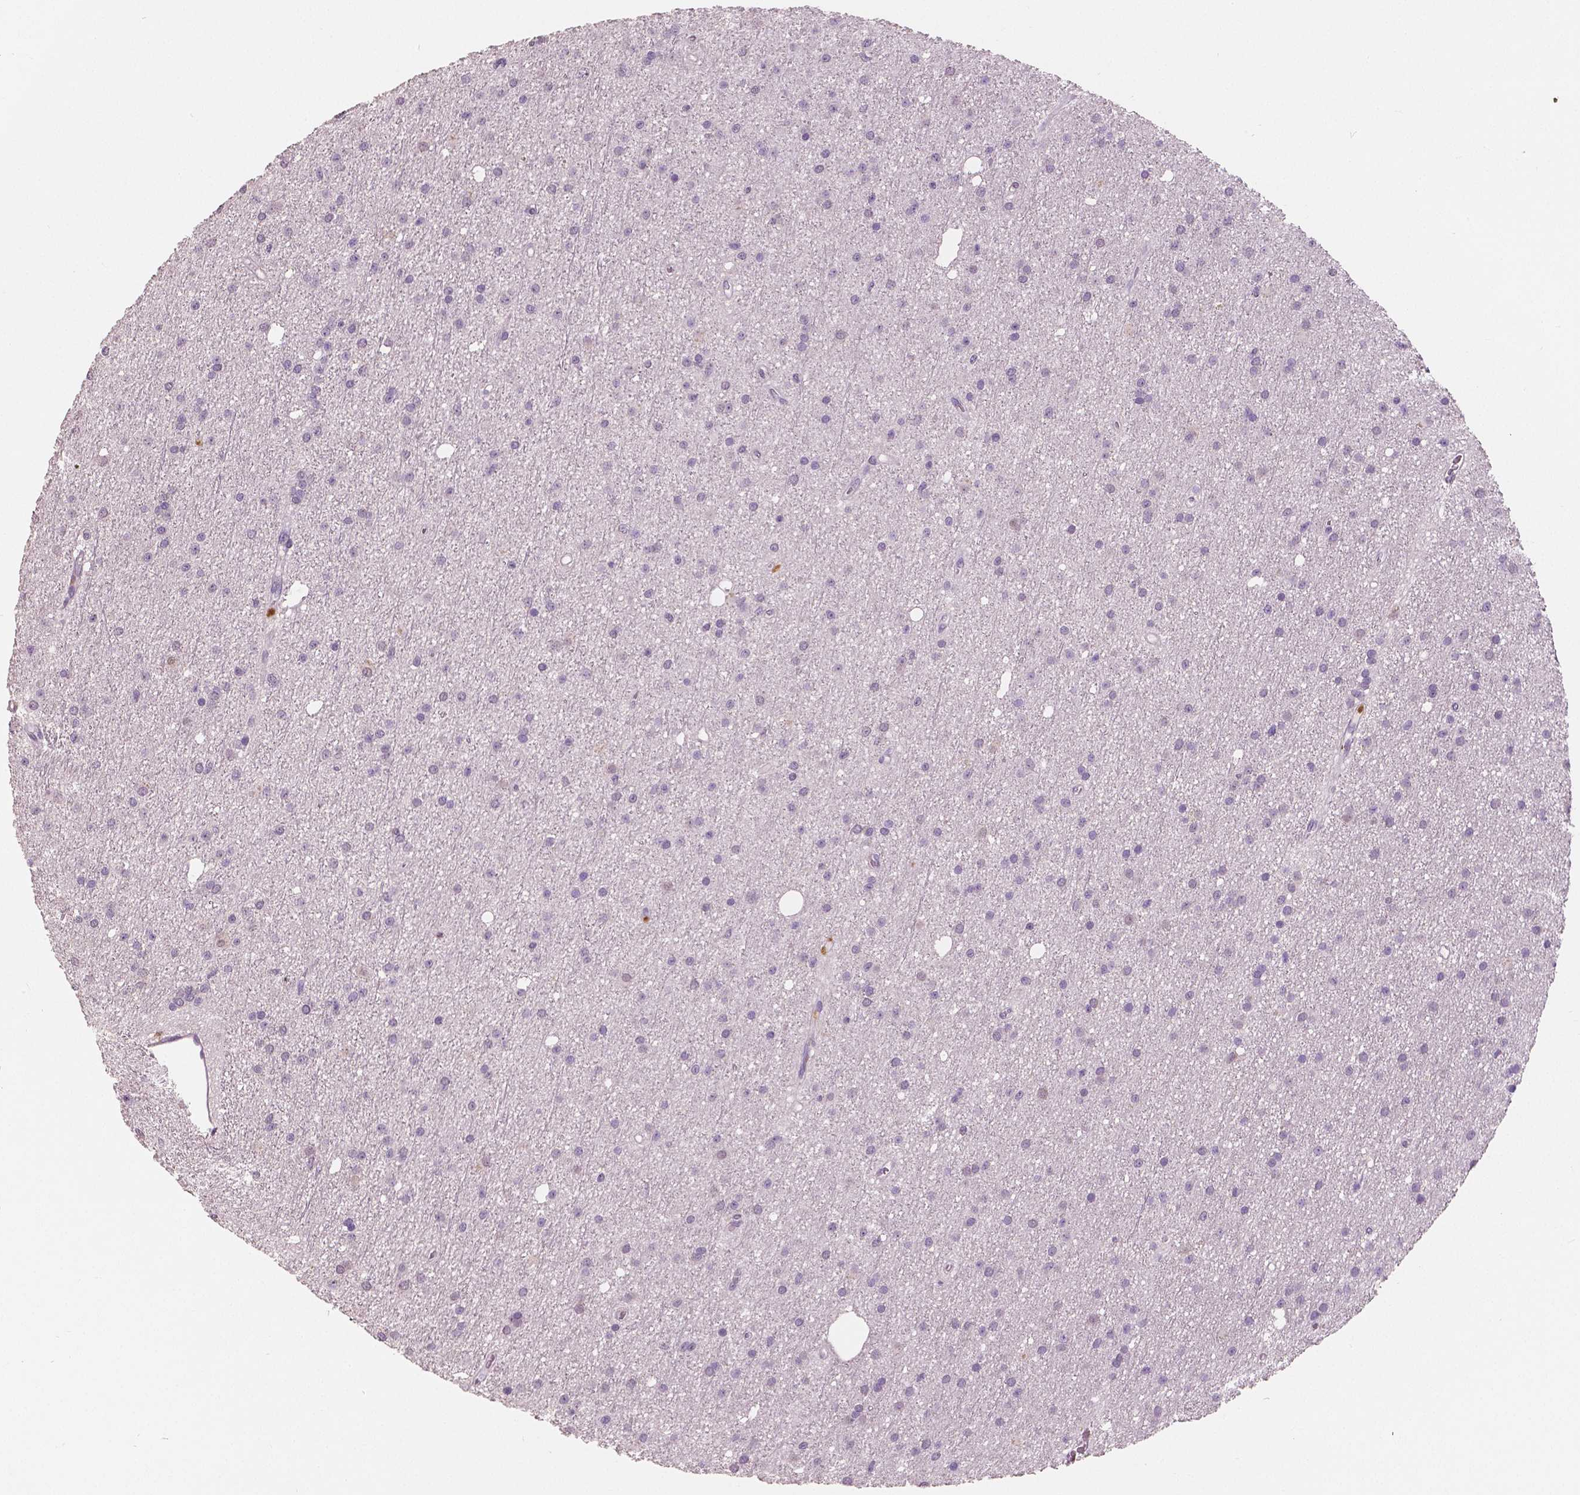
{"staining": {"intensity": "negative", "quantity": "none", "location": "none"}, "tissue": "glioma", "cell_type": "Tumor cells", "image_type": "cancer", "snomed": [{"axis": "morphology", "description": "Glioma, malignant, Low grade"}, {"axis": "topography", "description": "Brain"}], "caption": "There is no significant staining in tumor cells of glioma. The staining is performed using DAB (3,3'-diaminobenzidine) brown chromogen with nuclei counter-stained in using hematoxylin.", "gene": "S100A4", "patient": {"sex": "male", "age": 27}}